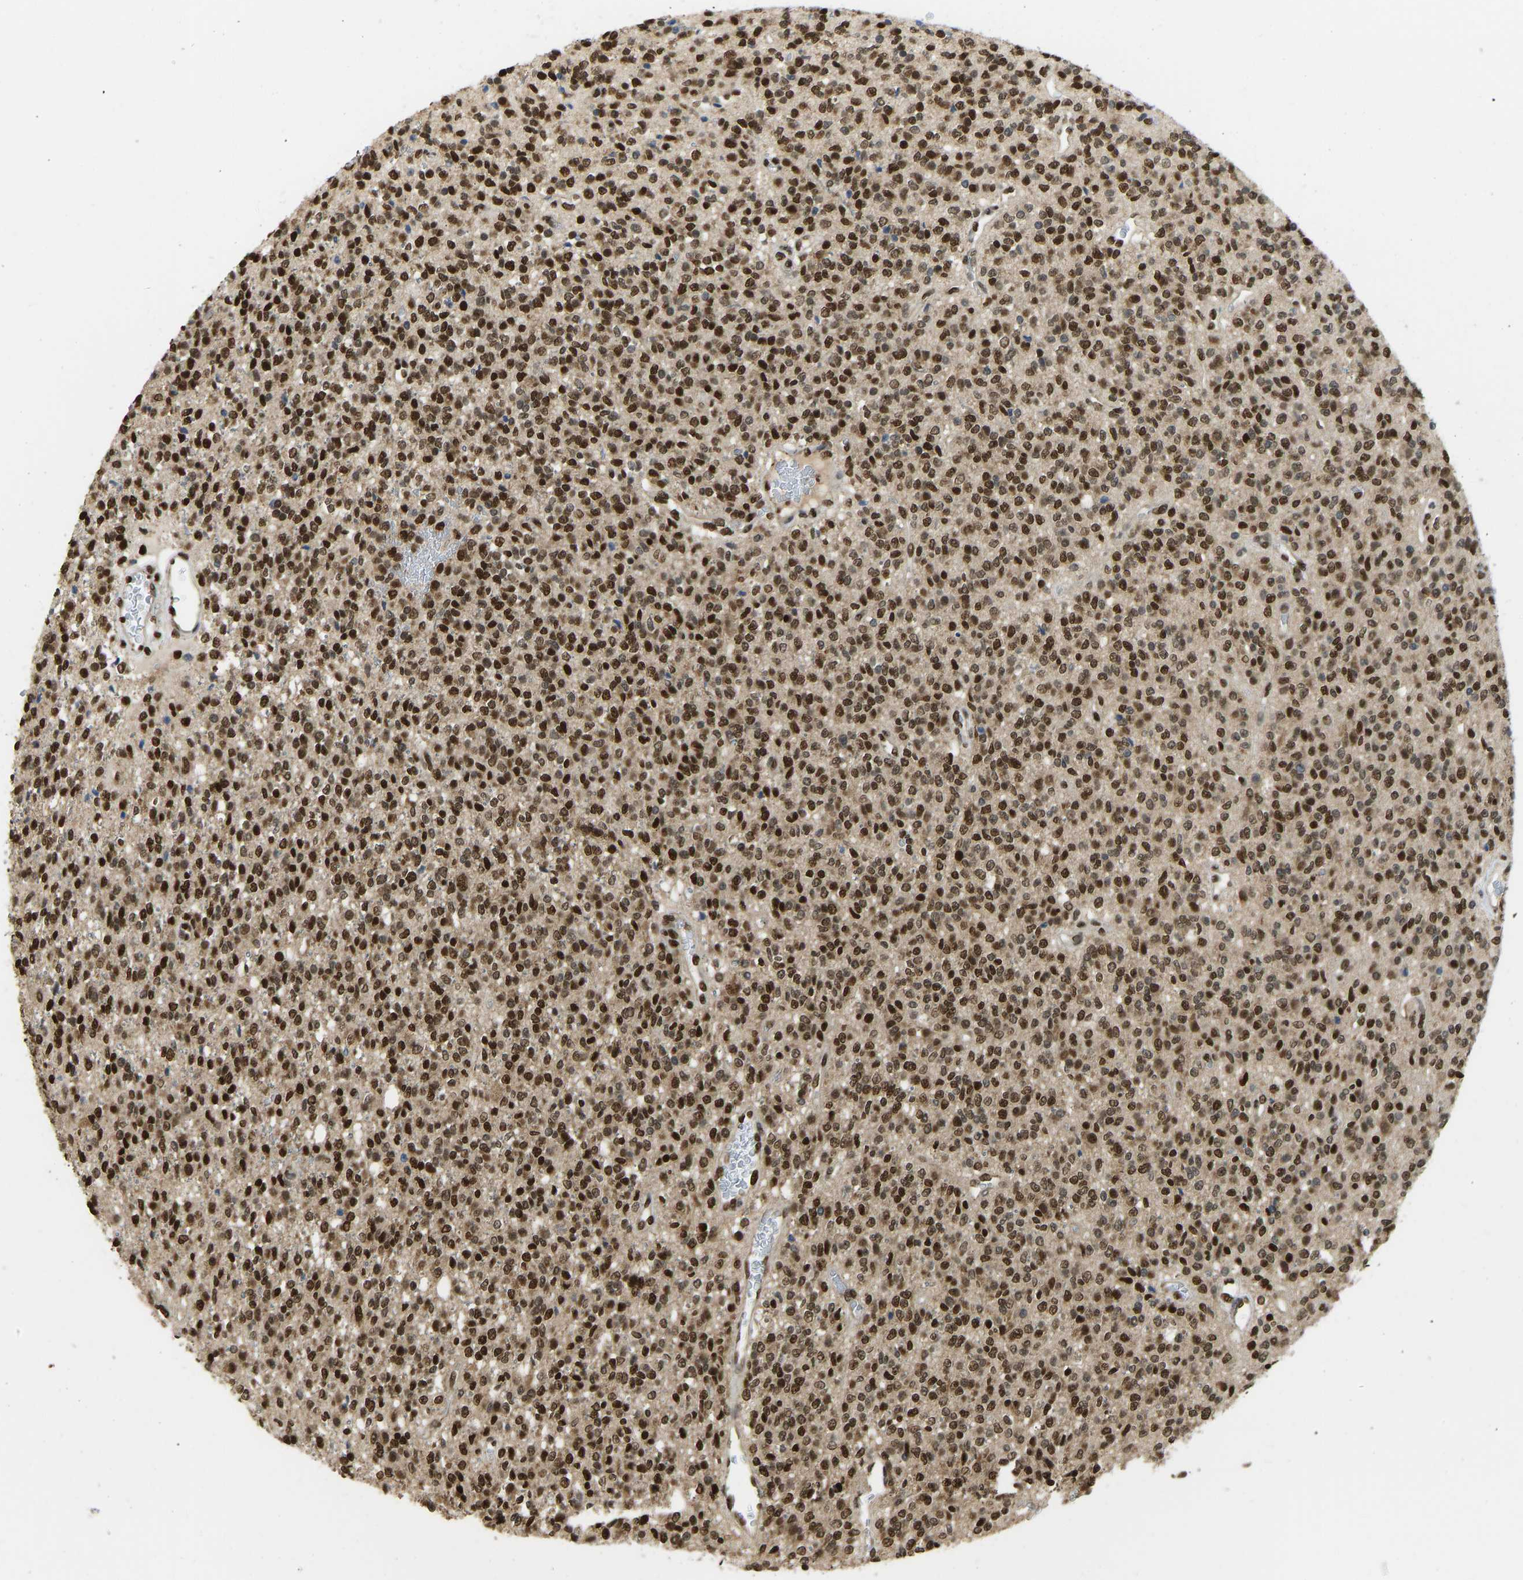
{"staining": {"intensity": "strong", "quantity": ">75%", "location": "nuclear"}, "tissue": "glioma", "cell_type": "Tumor cells", "image_type": "cancer", "snomed": [{"axis": "morphology", "description": "Glioma, malignant, High grade"}, {"axis": "topography", "description": "Brain"}], "caption": "A high amount of strong nuclear expression is identified in approximately >75% of tumor cells in malignant high-grade glioma tissue. The protein is stained brown, and the nuclei are stained in blue (DAB (3,3'-diaminobenzidine) IHC with brightfield microscopy, high magnification).", "gene": "ZSCAN20", "patient": {"sex": "male", "age": 34}}